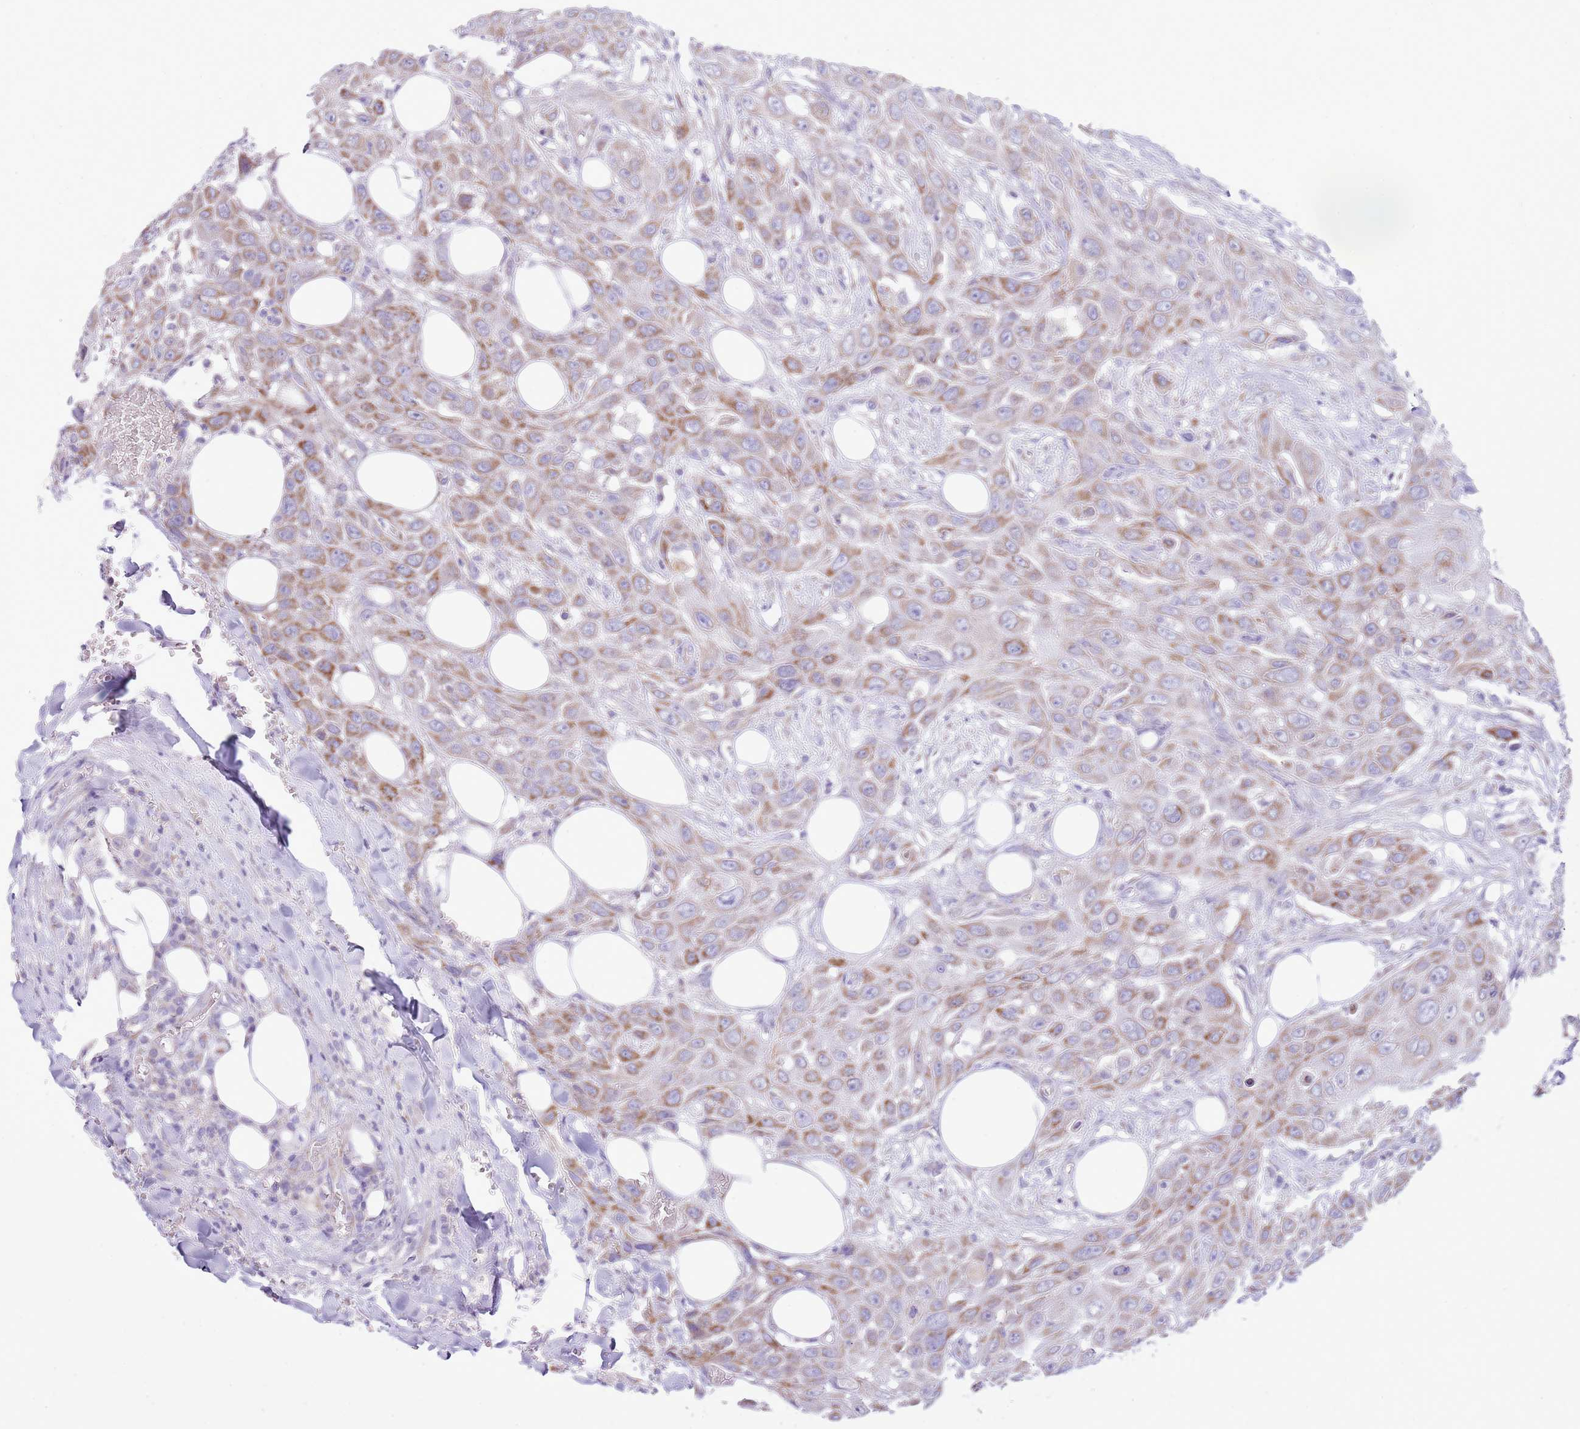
{"staining": {"intensity": "moderate", "quantity": "25%-75%", "location": "cytoplasmic/membranous"}, "tissue": "head and neck cancer", "cell_type": "Tumor cells", "image_type": "cancer", "snomed": [{"axis": "morphology", "description": "Squamous cell carcinoma, NOS"}, {"axis": "topography", "description": "Head-Neck"}], "caption": "This image exhibits squamous cell carcinoma (head and neck) stained with IHC to label a protein in brown. The cytoplasmic/membranous of tumor cells show moderate positivity for the protein. Nuclei are counter-stained blue.", "gene": "OAZ2", "patient": {"sex": "male", "age": 81}}